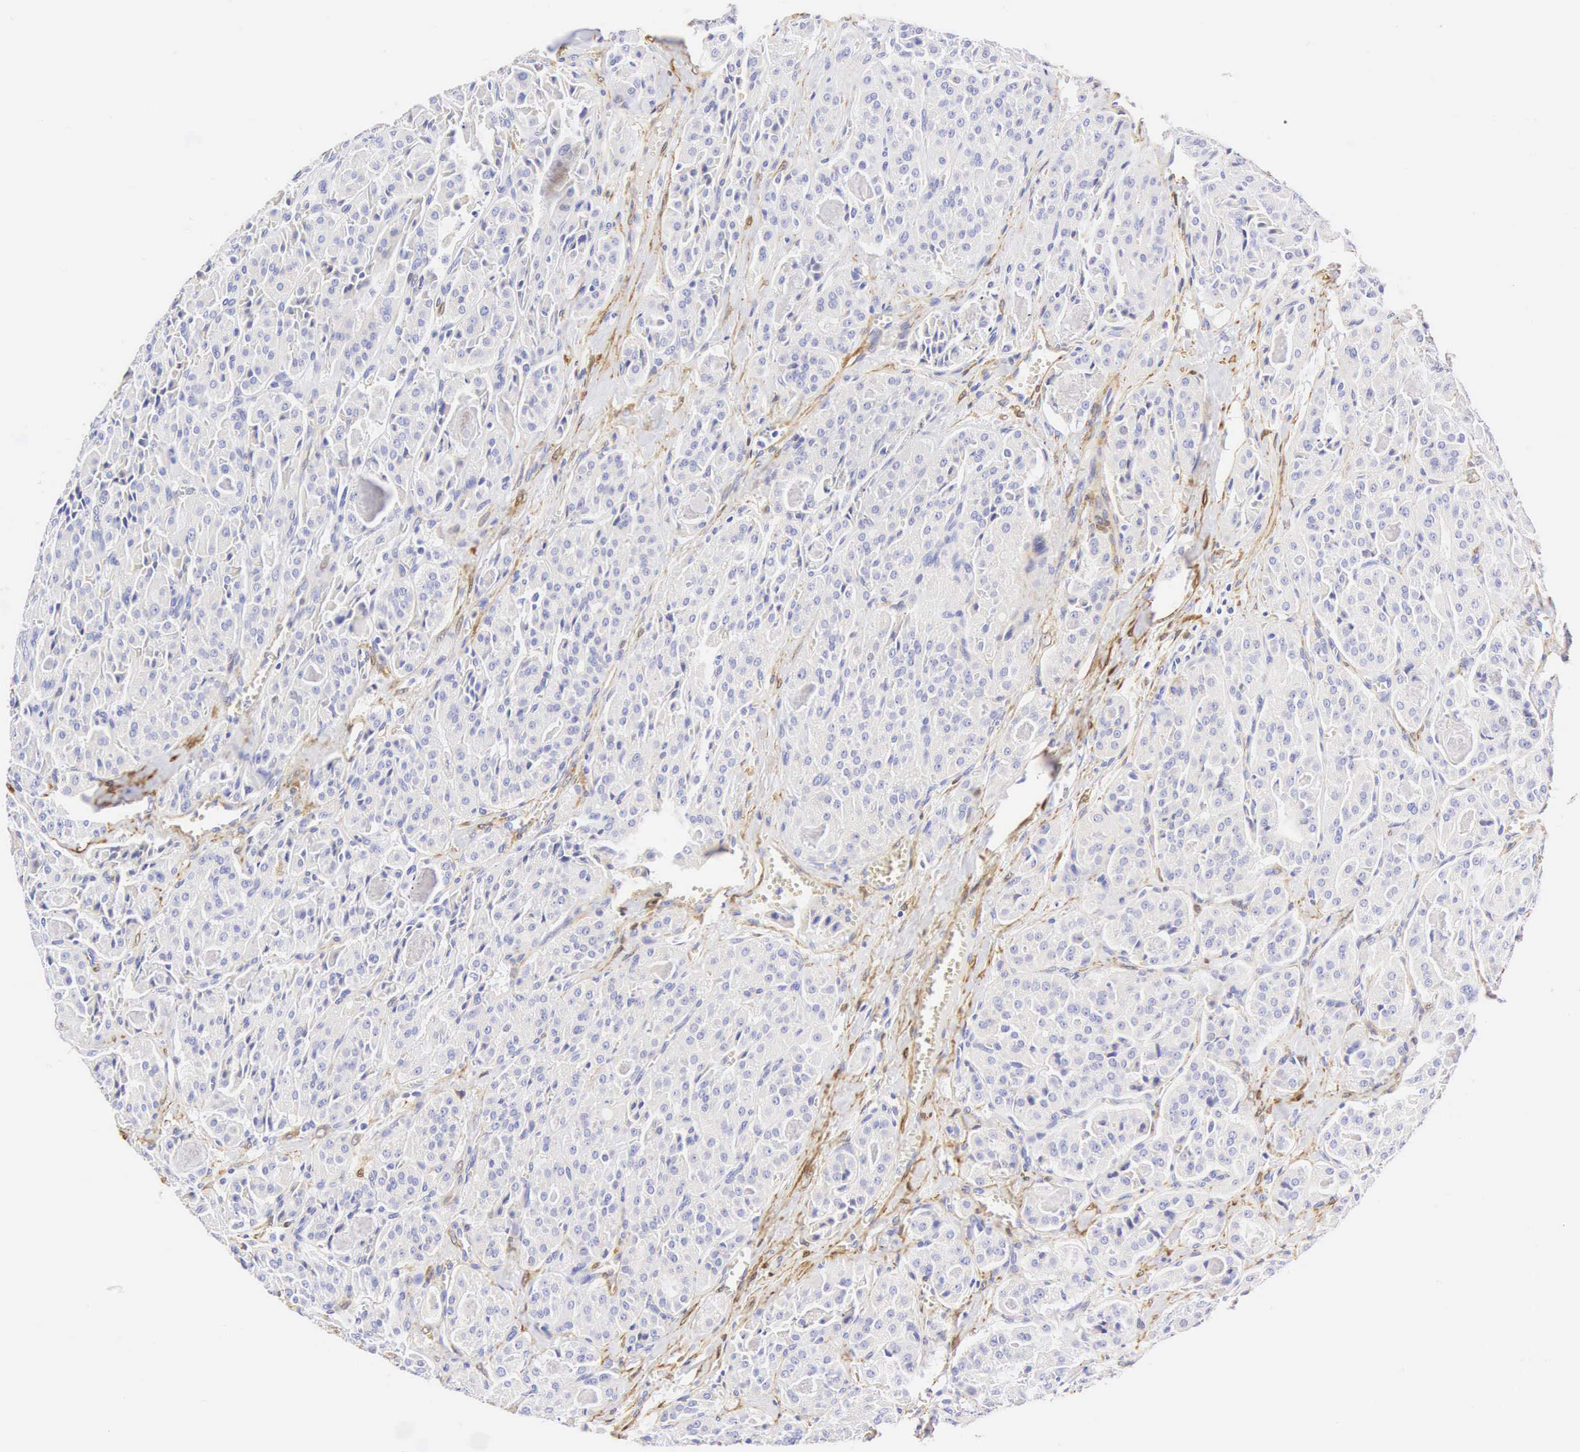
{"staining": {"intensity": "negative", "quantity": "none", "location": "none"}, "tissue": "thyroid cancer", "cell_type": "Tumor cells", "image_type": "cancer", "snomed": [{"axis": "morphology", "description": "Carcinoma, NOS"}, {"axis": "topography", "description": "Thyroid gland"}], "caption": "A photomicrograph of carcinoma (thyroid) stained for a protein exhibits no brown staining in tumor cells.", "gene": "CNN1", "patient": {"sex": "male", "age": 76}}